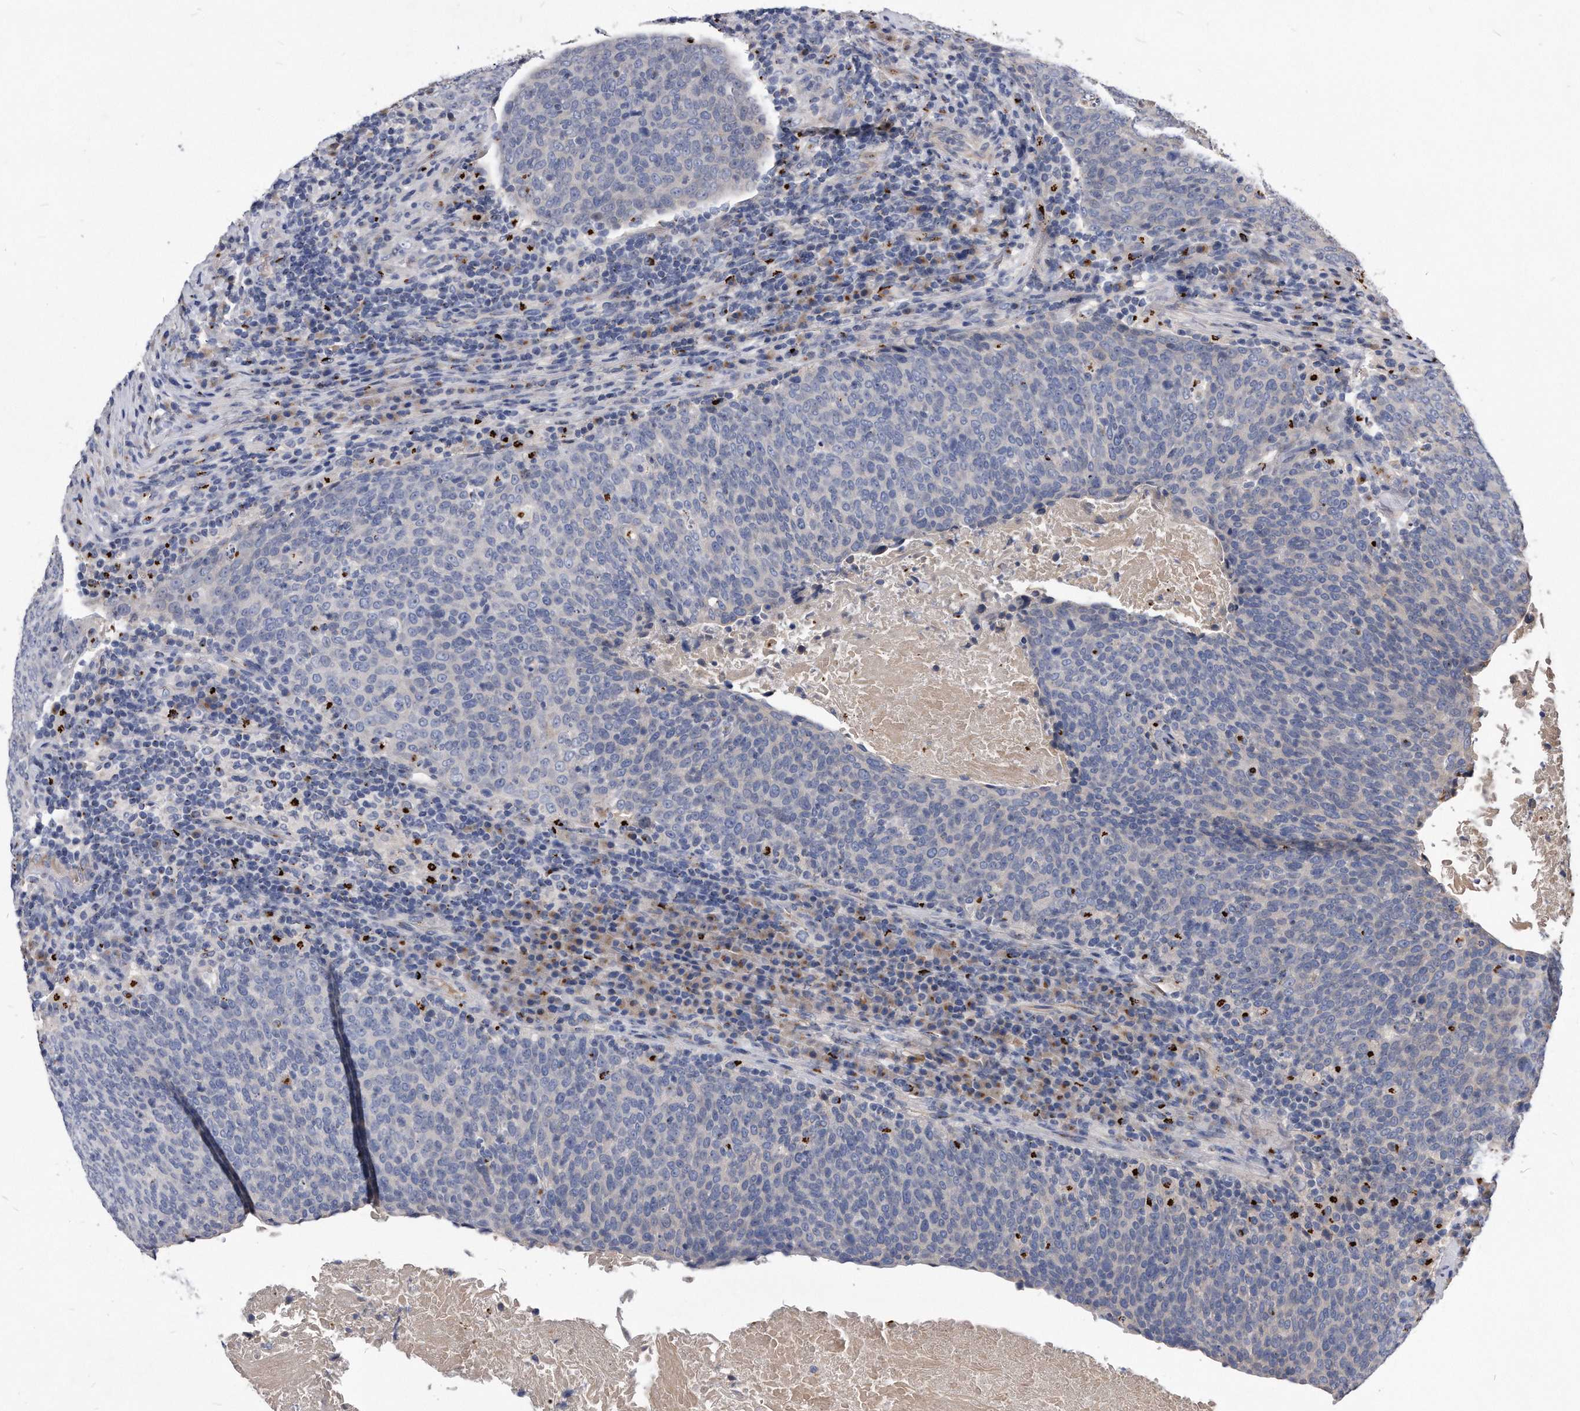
{"staining": {"intensity": "negative", "quantity": "none", "location": "none"}, "tissue": "head and neck cancer", "cell_type": "Tumor cells", "image_type": "cancer", "snomed": [{"axis": "morphology", "description": "Squamous cell carcinoma, NOS"}, {"axis": "morphology", "description": "Squamous cell carcinoma, metastatic, NOS"}, {"axis": "topography", "description": "Lymph node"}, {"axis": "topography", "description": "Head-Neck"}], "caption": "Histopathology image shows no protein expression in tumor cells of metastatic squamous cell carcinoma (head and neck) tissue.", "gene": "MGAT4A", "patient": {"sex": "male", "age": 62}}